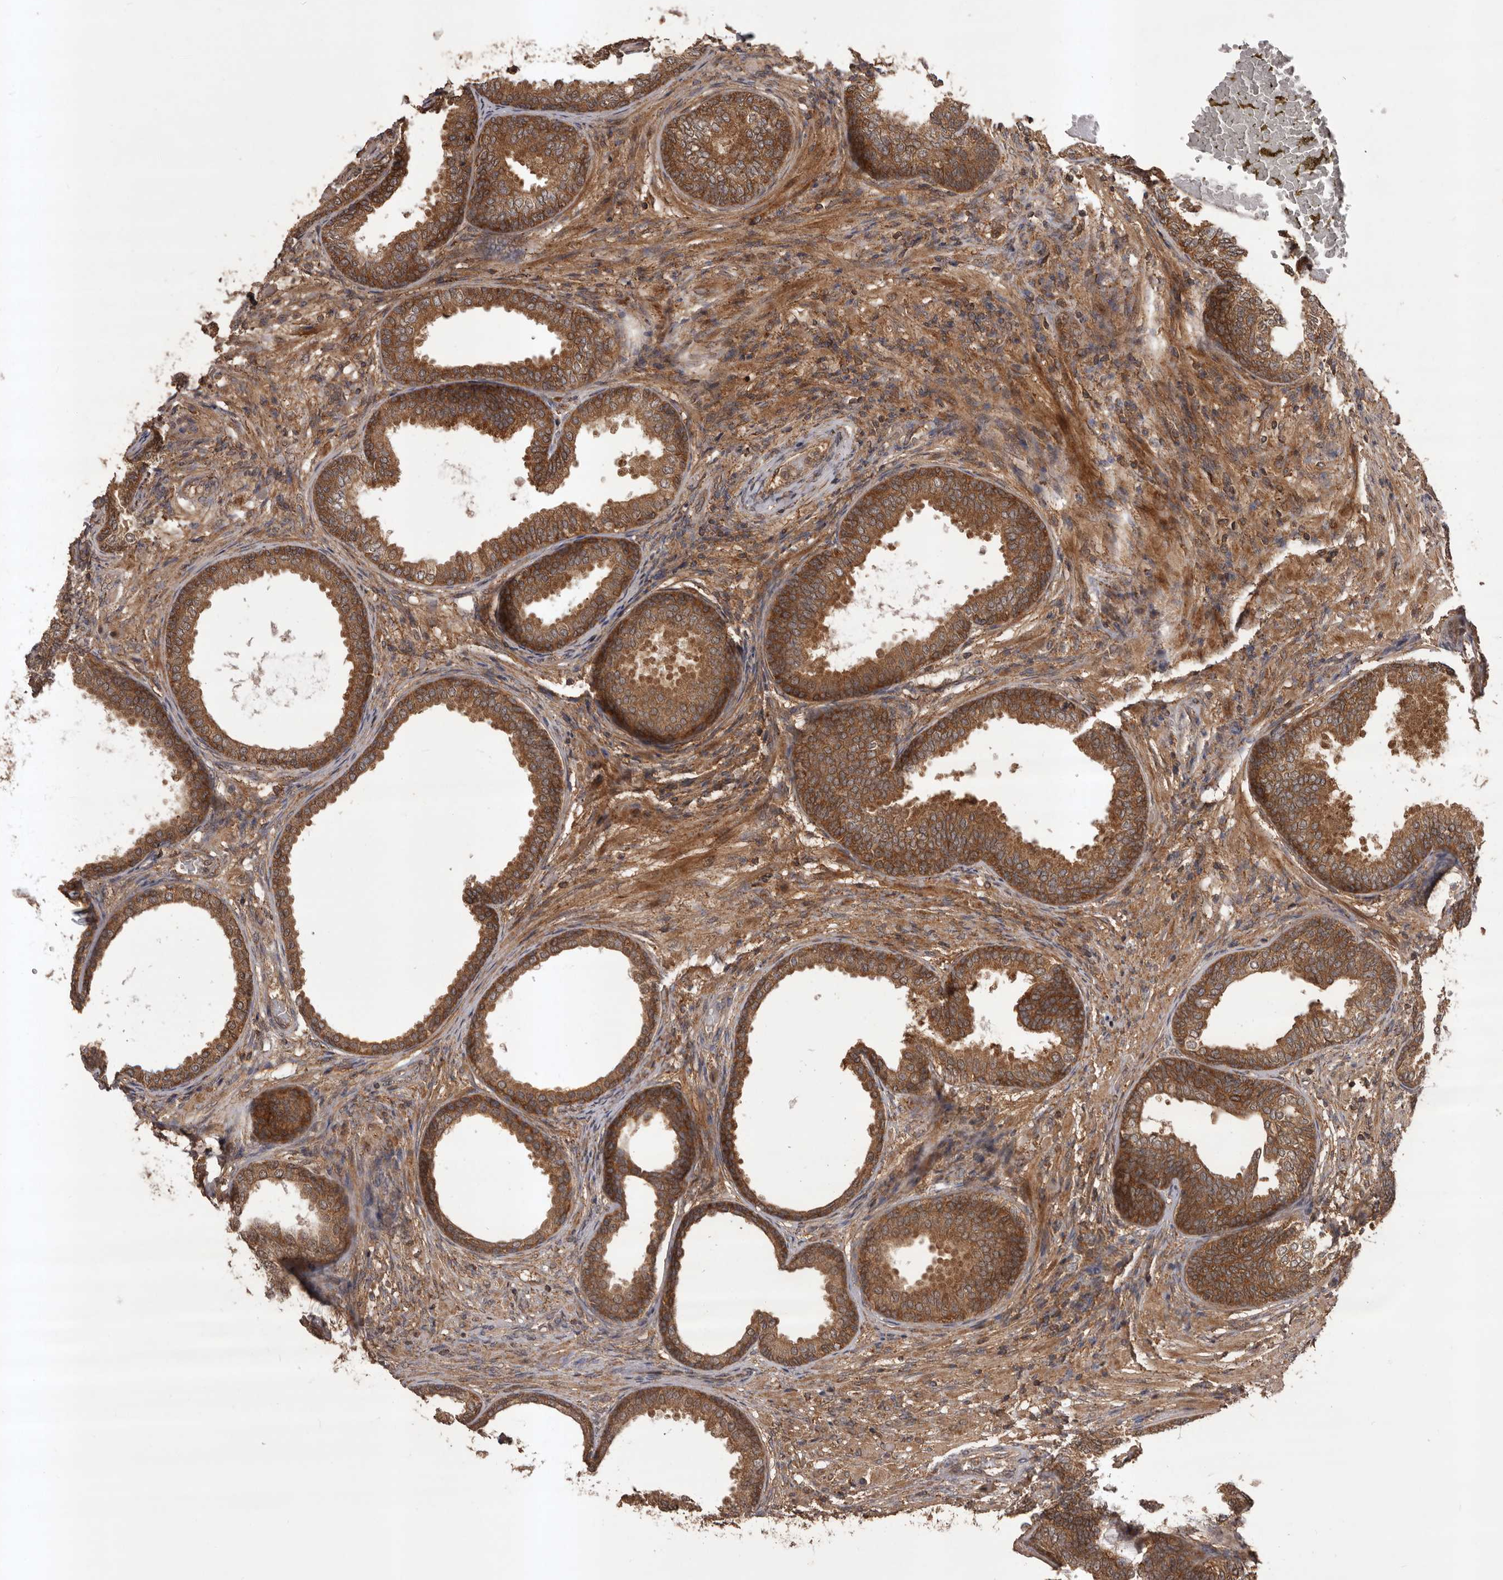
{"staining": {"intensity": "strong", "quantity": ">75%", "location": "cytoplasmic/membranous"}, "tissue": "prostate", "cell_type": "Glandular cells", "image_type": "normal", "snomed": [{"axis": "morphology", "description": "Normal tissue, NOS"}, {"axis": "topography", "description": "Prostate"}], "caption": "Prostate stained for a protein (brown) exhibits strong cytoplasmic/membranous positive staining in about >75% of glandular cells.", "gene": "SLC22A3", "patient": {"sex": "male", "age": 76}}